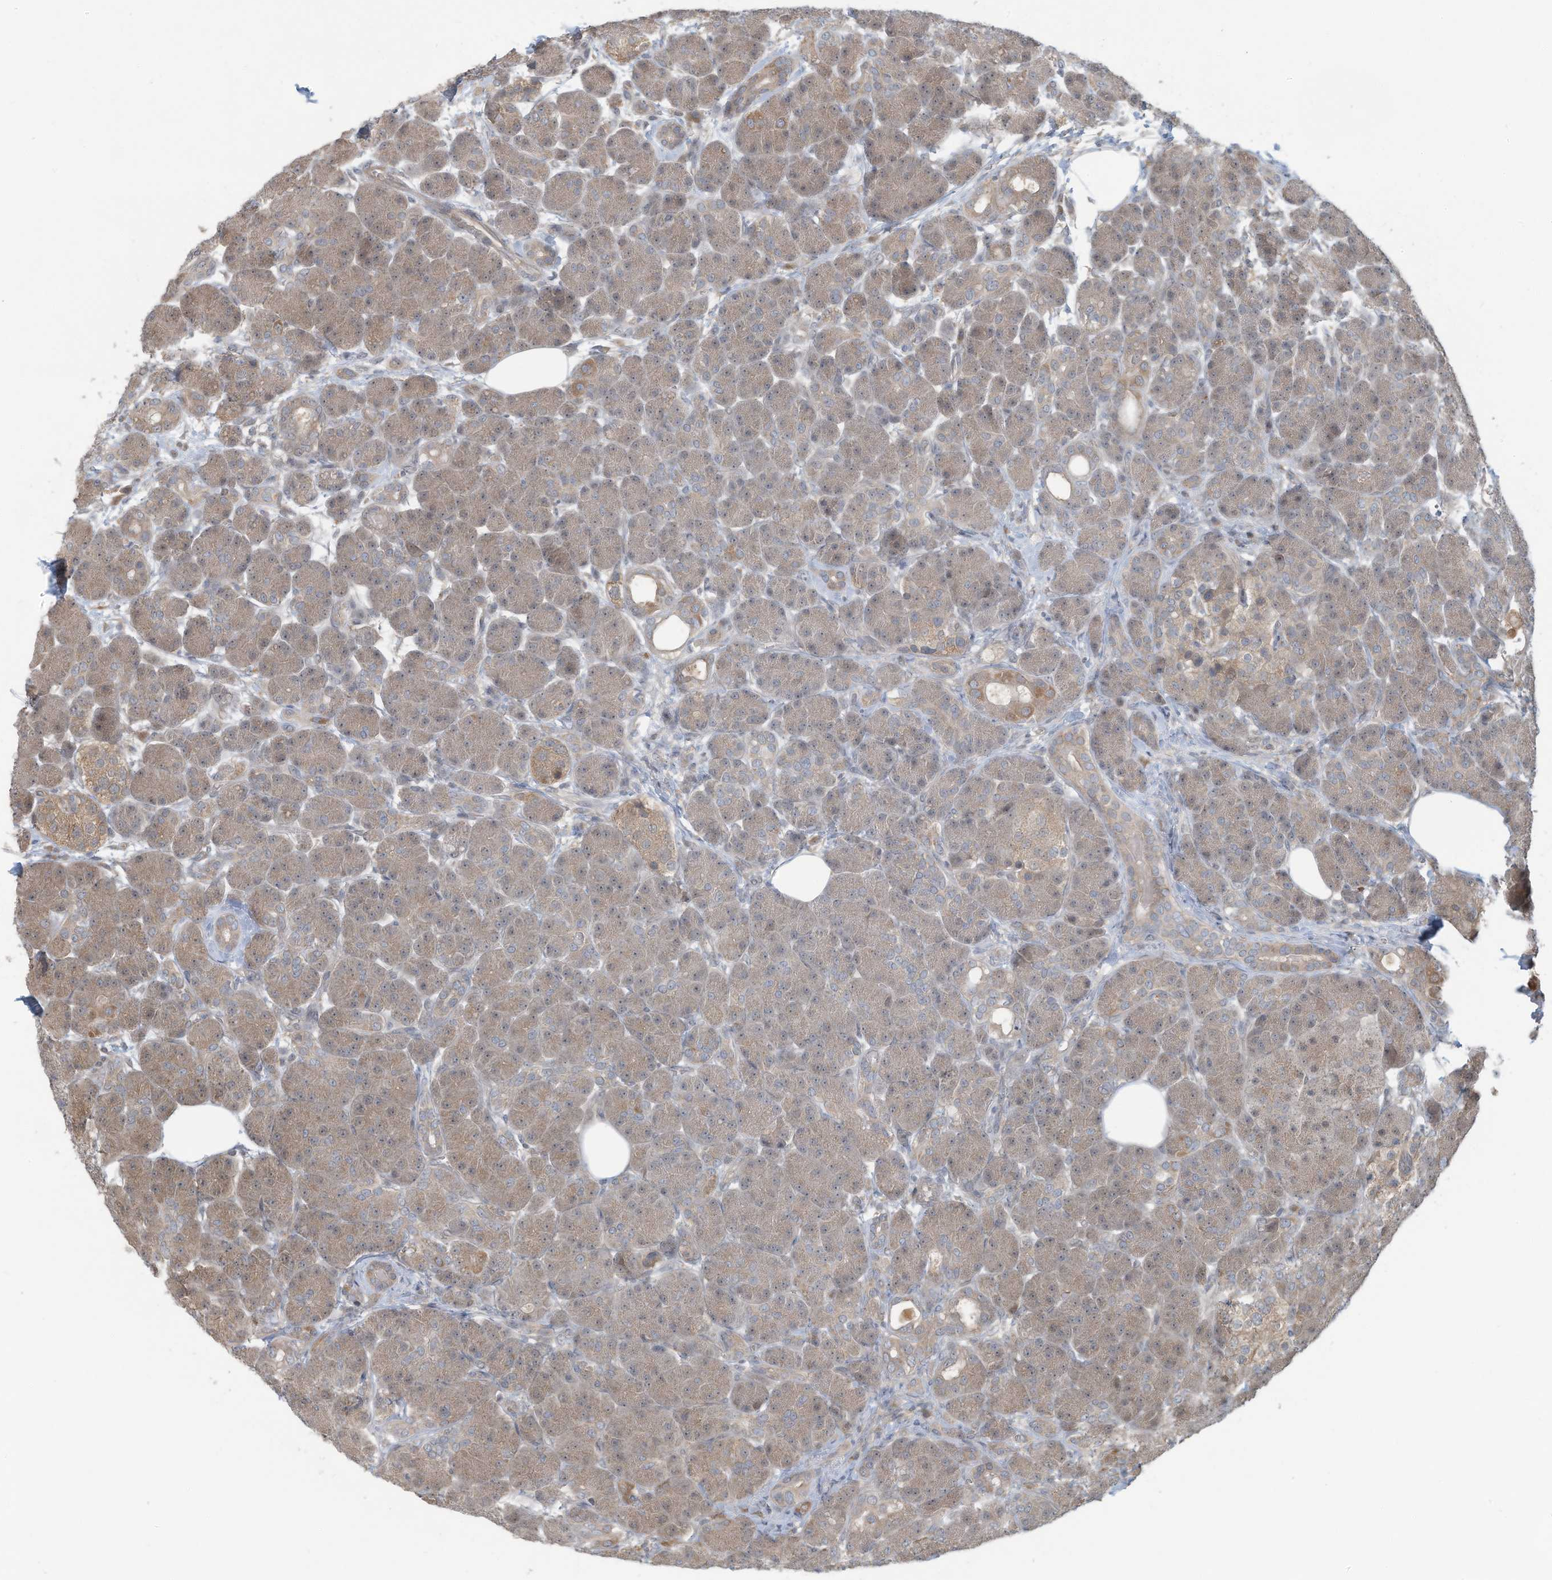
{"staining": {"intensity": "moderate", "quantity": "25%-75%", "location": "cytoplasmic/membranous"}, "tissue": "pancreas", "cell_type": "Exocrine glandular cells", "image_type": "normal", "snomed": [{"axis": "morphology", "description": "Normal tissue, NOS"}, {"axis": "topography", "description": "Pancreas"}], "caption": "Moderate cytoplasmic/membranous protein positivity is seen in about 25%-75% of exocrine glandular cells in pancreas.", "gene": "ERI2", "patient": {"sex": "male", "age": 63}}